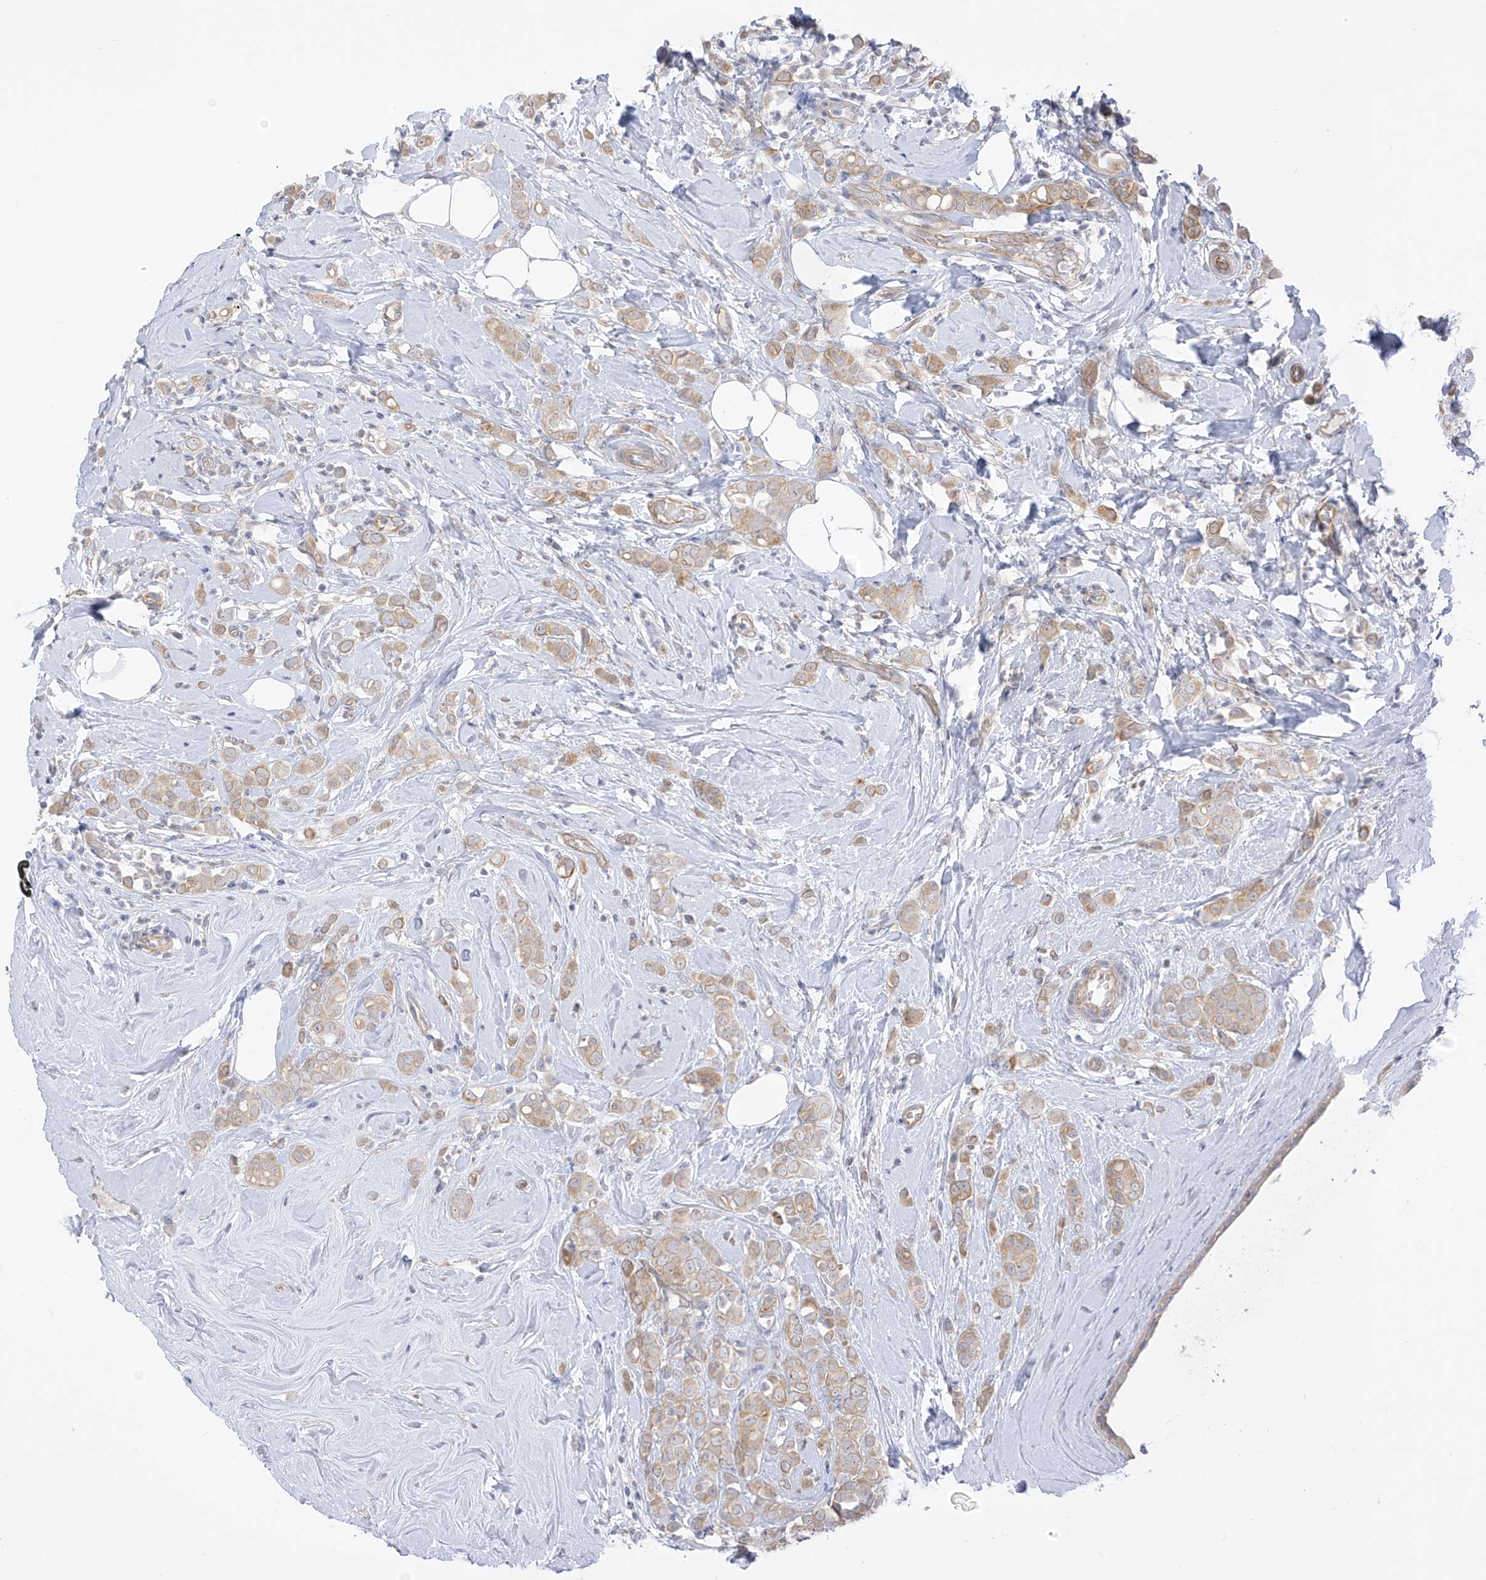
{"staining": {"intensity": "weak", "quantity": ">75%", "location": "cytoplasmic/membranous"}, "tissue": "breast cancer", "cell_type": "Tumor cells", "image_type": "cancer", "snomed": [{"axis": "morphology", "description": "Lobular carcinoma"}, {"axis": "topography", "description": "Breast"}], "caption": "Immunohistochemical staining of human lobular carcinoma (breast) demonstrates low levels of weak cytoplasmic/membranous protein staining in approximately >75% of tumor cells.", "gene": "EIPR1", "patient": {"sex": "female", "age": 47}}